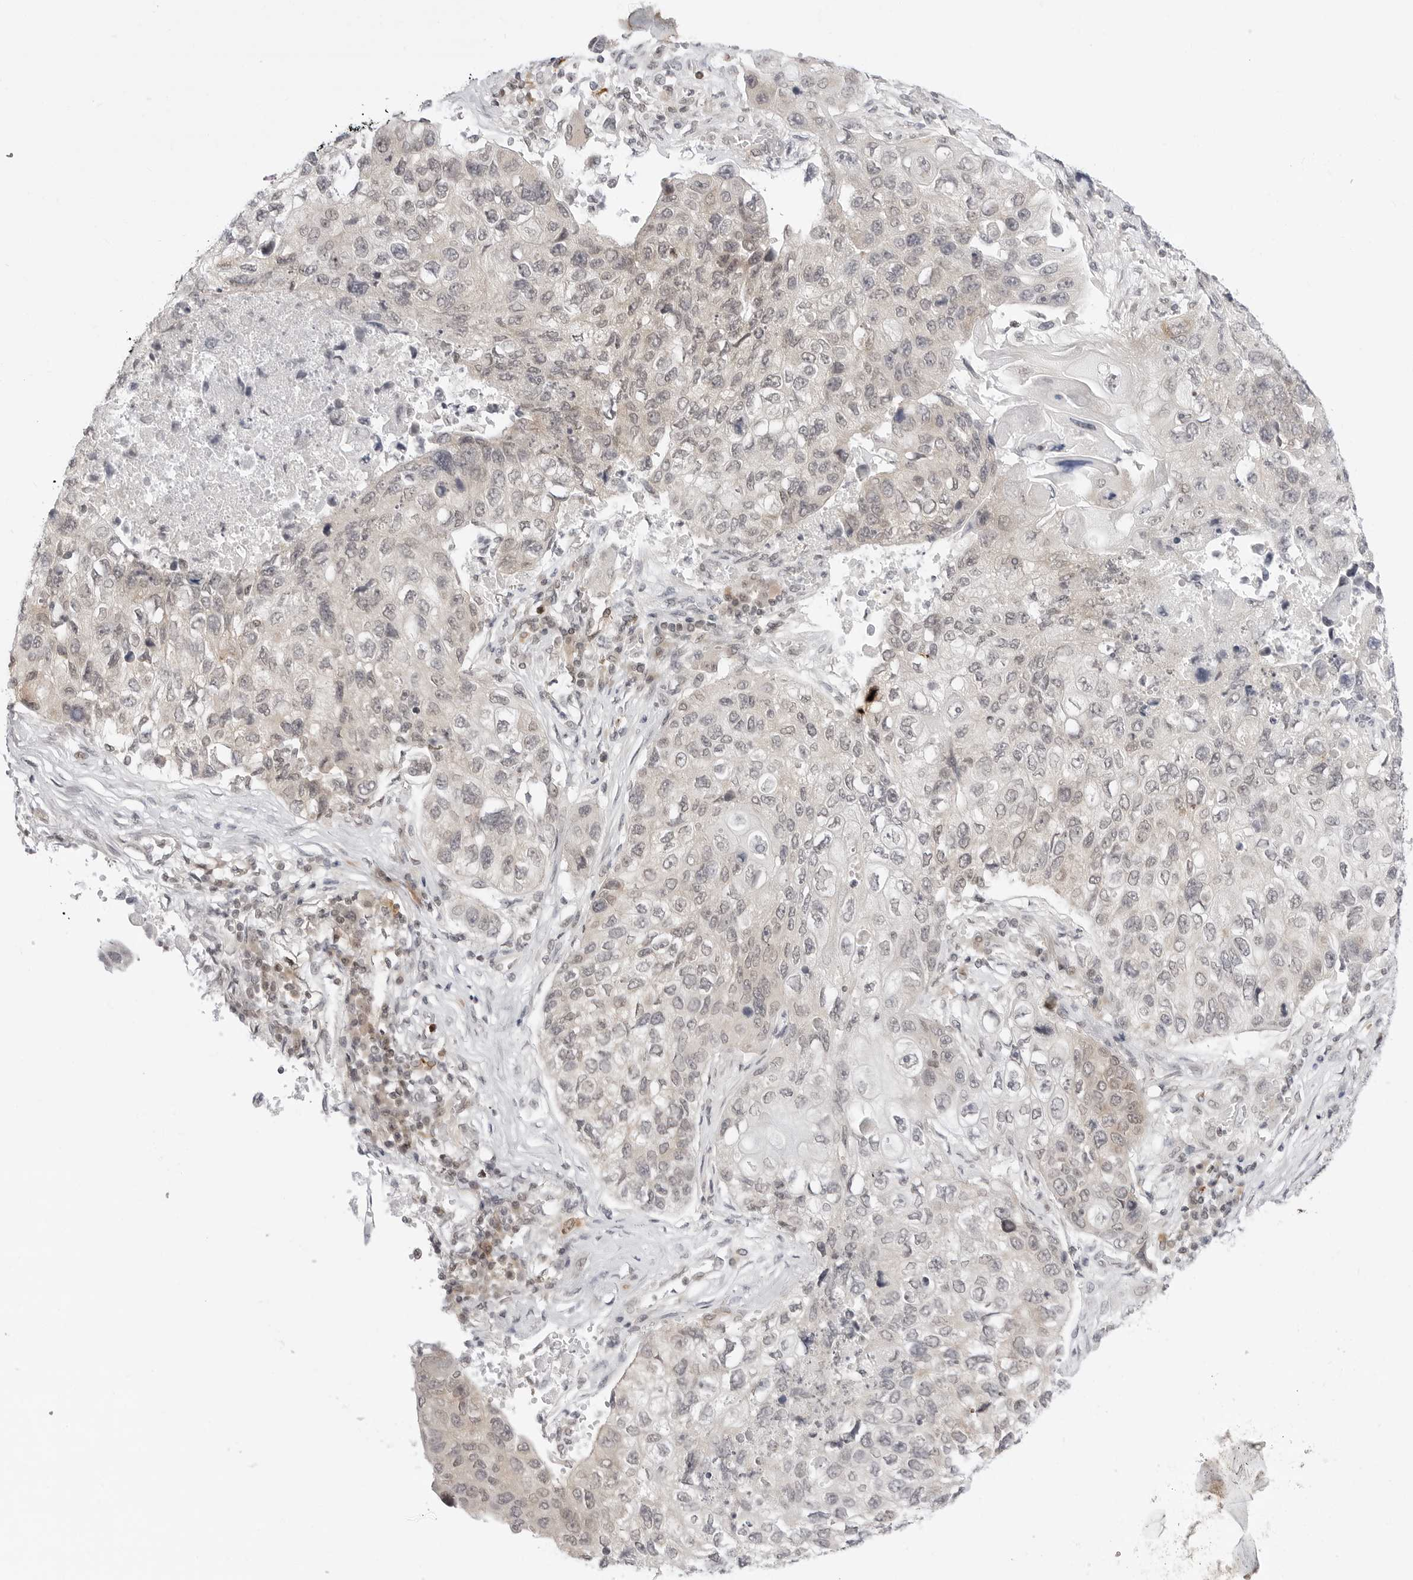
{"staining": {"intensity": "negative", "quantity": "none", "location": "none"}, "tissue": "lung cancer", "cell_type": "Tumor cells", "image_type": "cancer", "snomed": [{"axis": "morphology", "description": "Squamous cell carcinoma, NOS"}, {"axis": "topography", "description": "Lung"}], "caption": "The immunohistochemistry photomicrograph has no significant positivity in tumor cells of lung cancer tissue.", "gene": "PPP2R5C", "patient": {"sex": "male", "age": 61}}